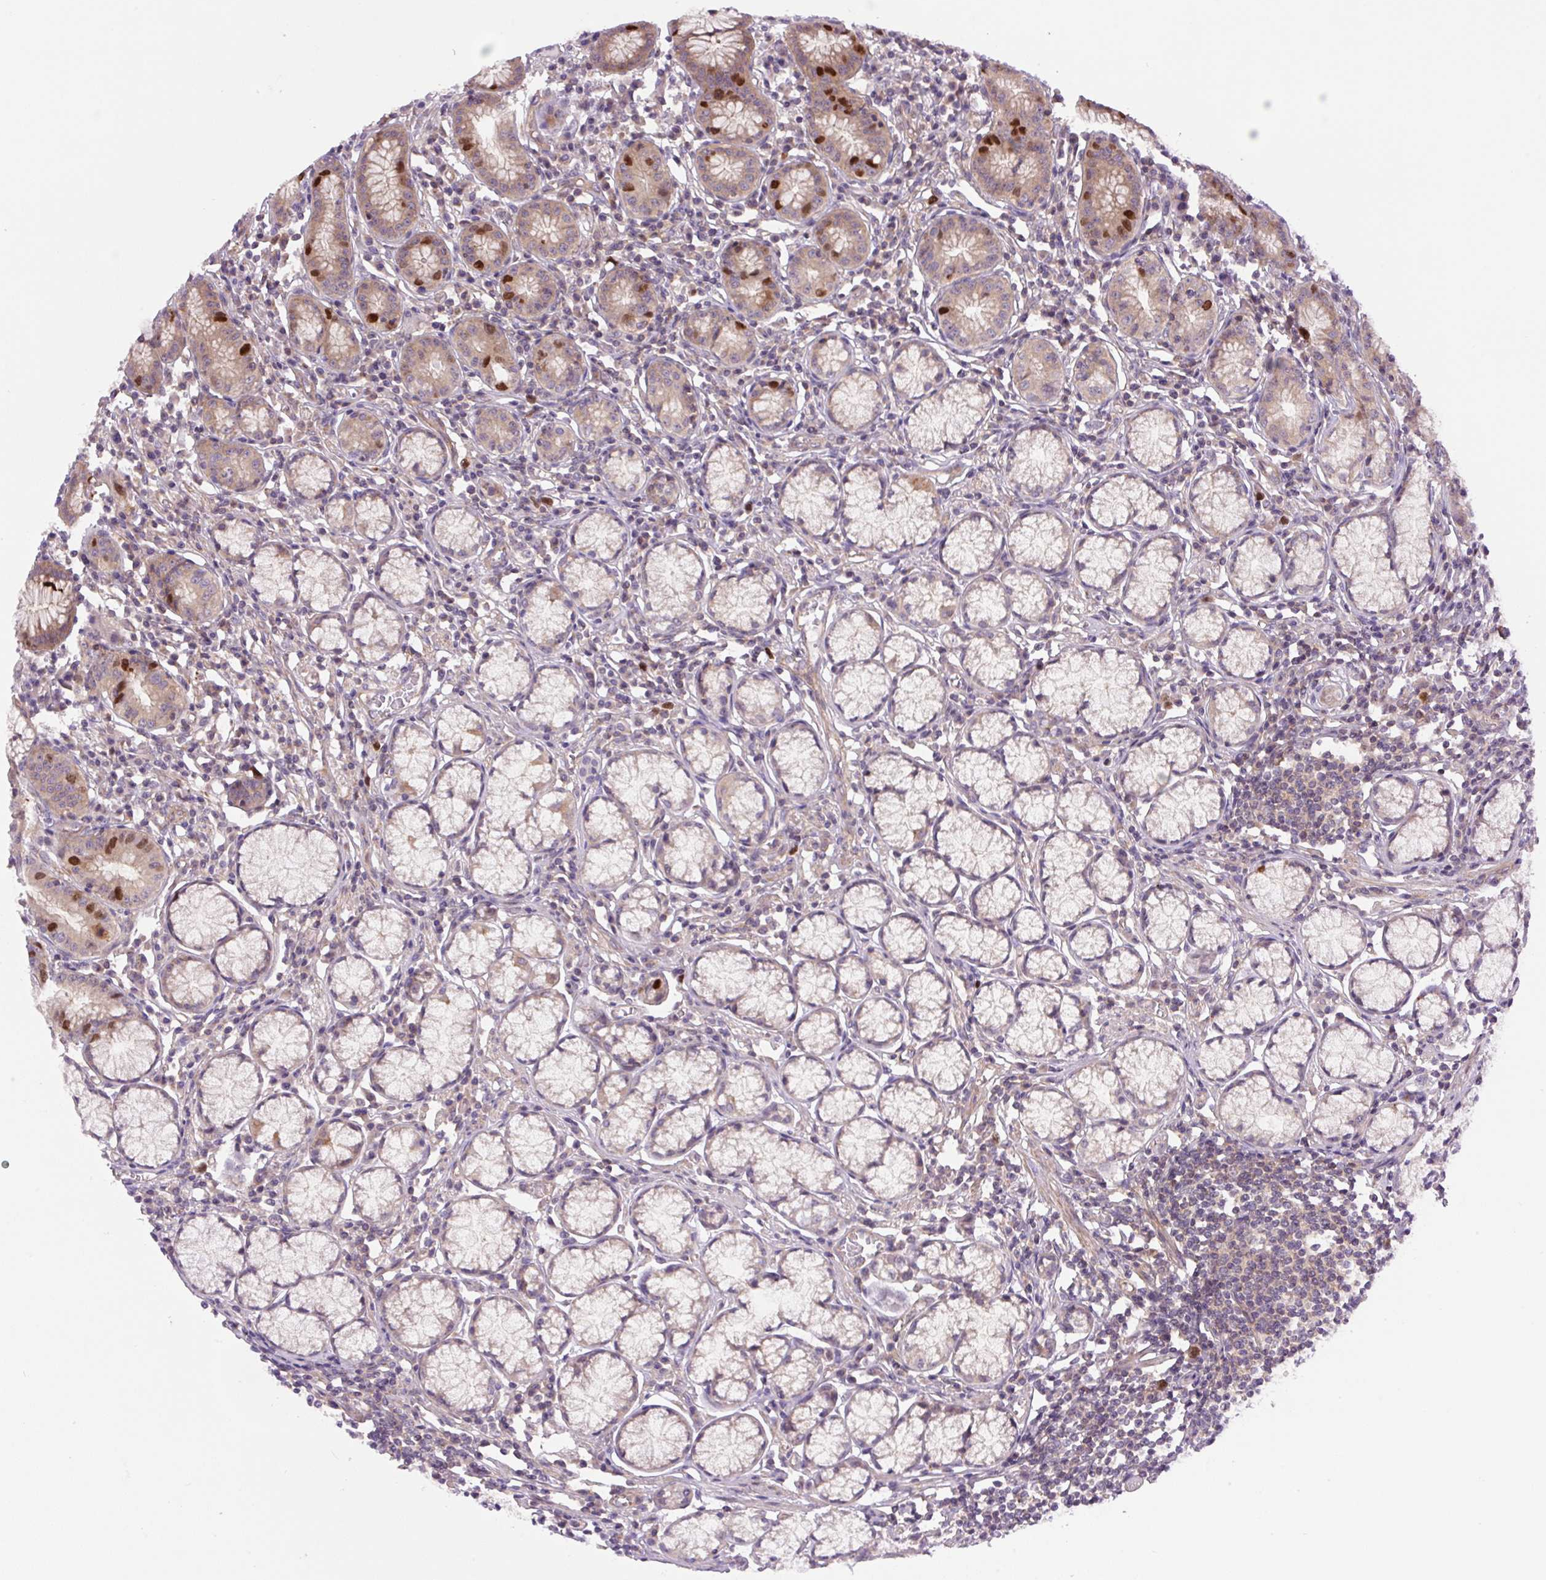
{"staining": {"intensity": "moderate", "quantity": "25%-75%", "location": "cytoplasmic/membranous,nuclear"}, "tissue": "stomach", "cell_type": "Glandular cells", "image_type": "normal", "snomed": [{"axis": "morphology", "description": "Normal tissue, NOS"}, {"axis": "topography", "description": "Stomach"}], "caption": "A high-resolution histopathology image shows immunohistochemistry (IHC) staining of benign stomach, which exhibits moderate cytoplasmic/membranous,nuclear staining in about 25%-75% of glandular cells.", "gene": "KIFC1", "patient": {"sex": "male", "age": 55}}